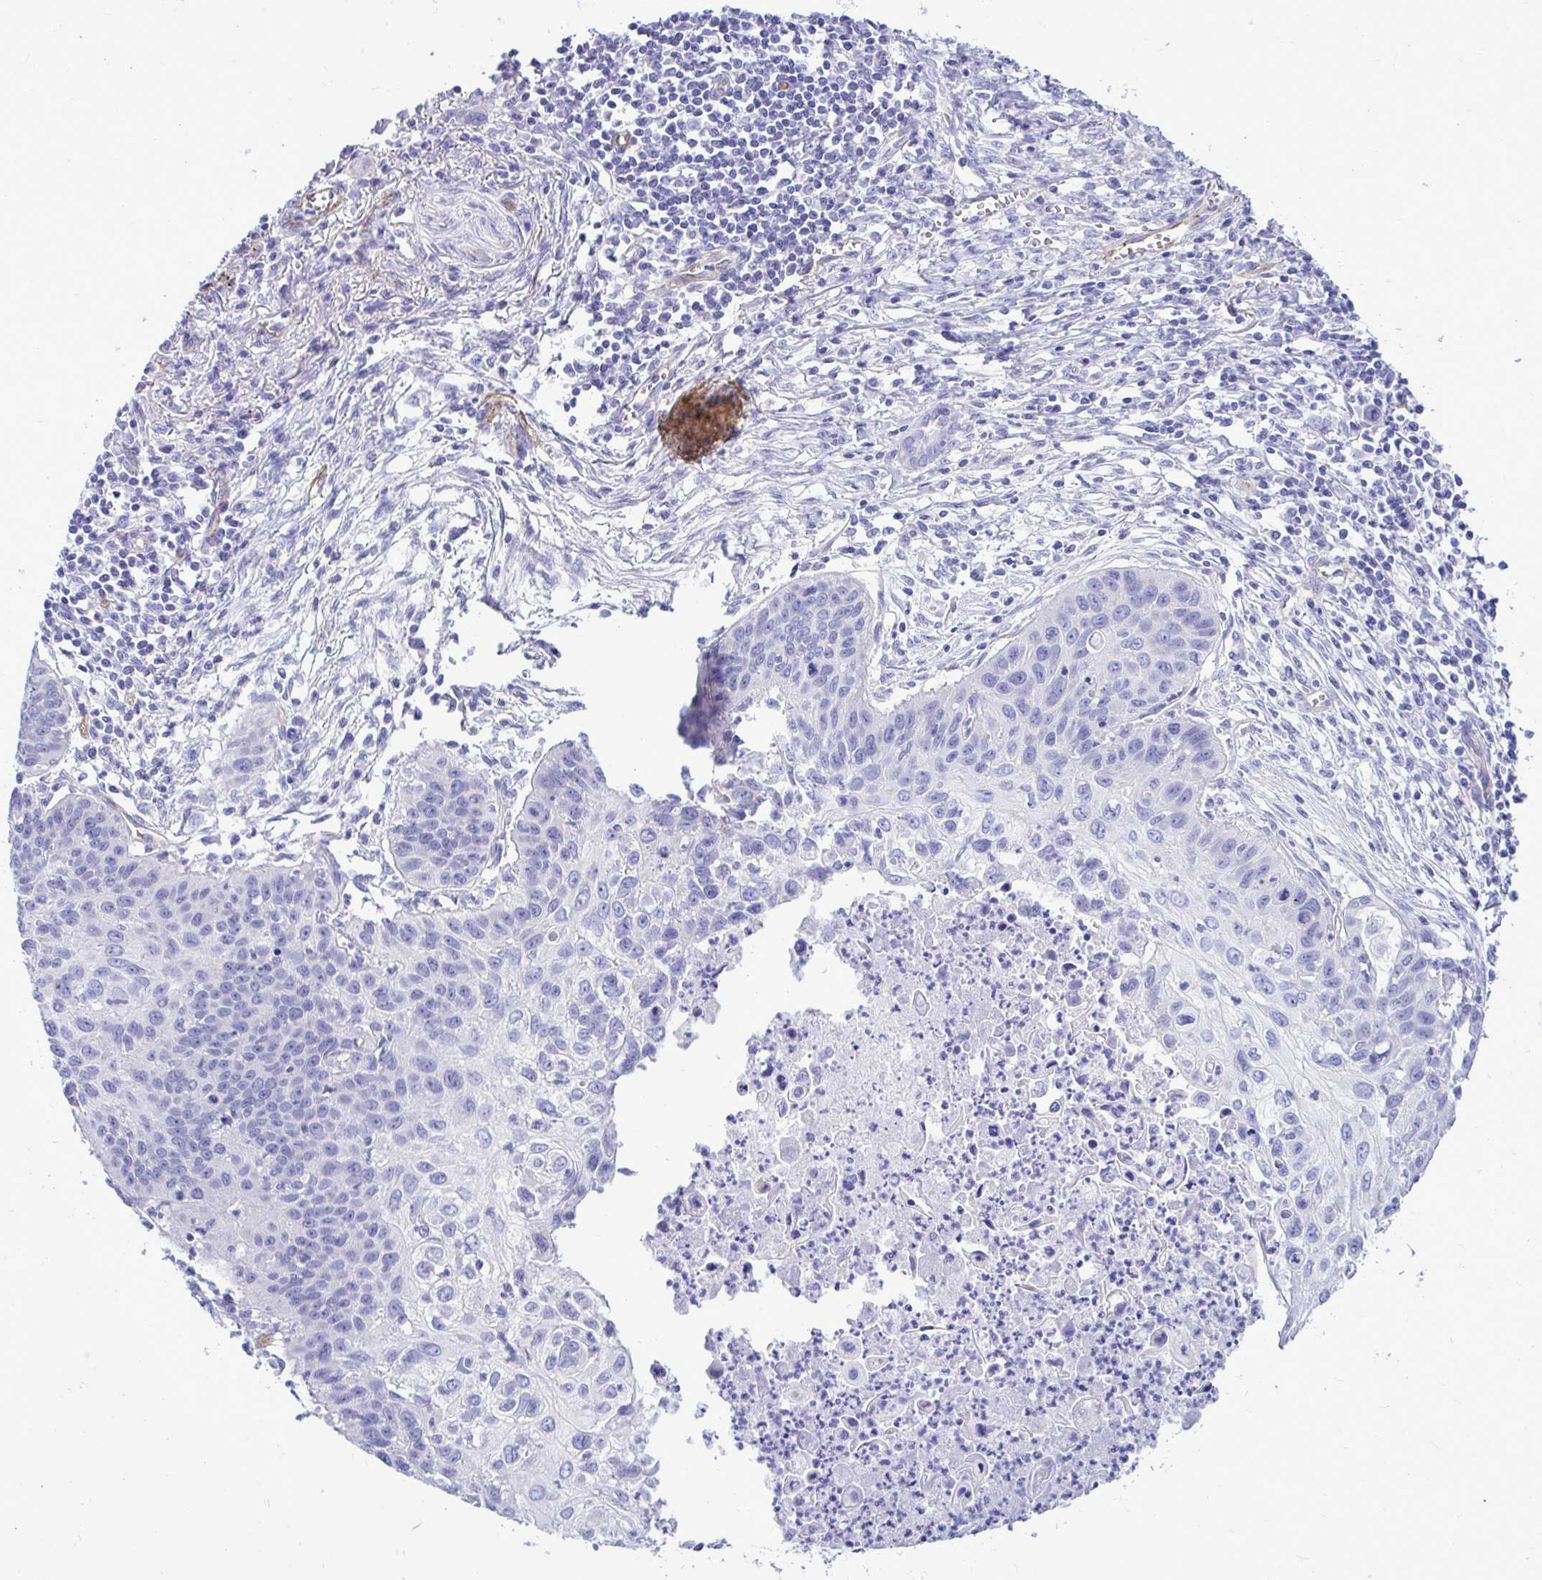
{"staining": {"intensity": "negative", "quantity": "none", "location": "none"}, "tissue": "lung cancer", "cell_type": "Tumor cells", "image_type": "cancer", "snomed": [{"axis": "morphology", "description": "Squamous cell carcinoma, NOS"}, {"axis": "topography", "description": "Lung"}], "caption": "The histopathology image exhibits no staining of tumor cells in lung cancer (squamous cell carcinoma).", "gene": "ABCG2", "patient": {"sex": "male", "age": 71}}